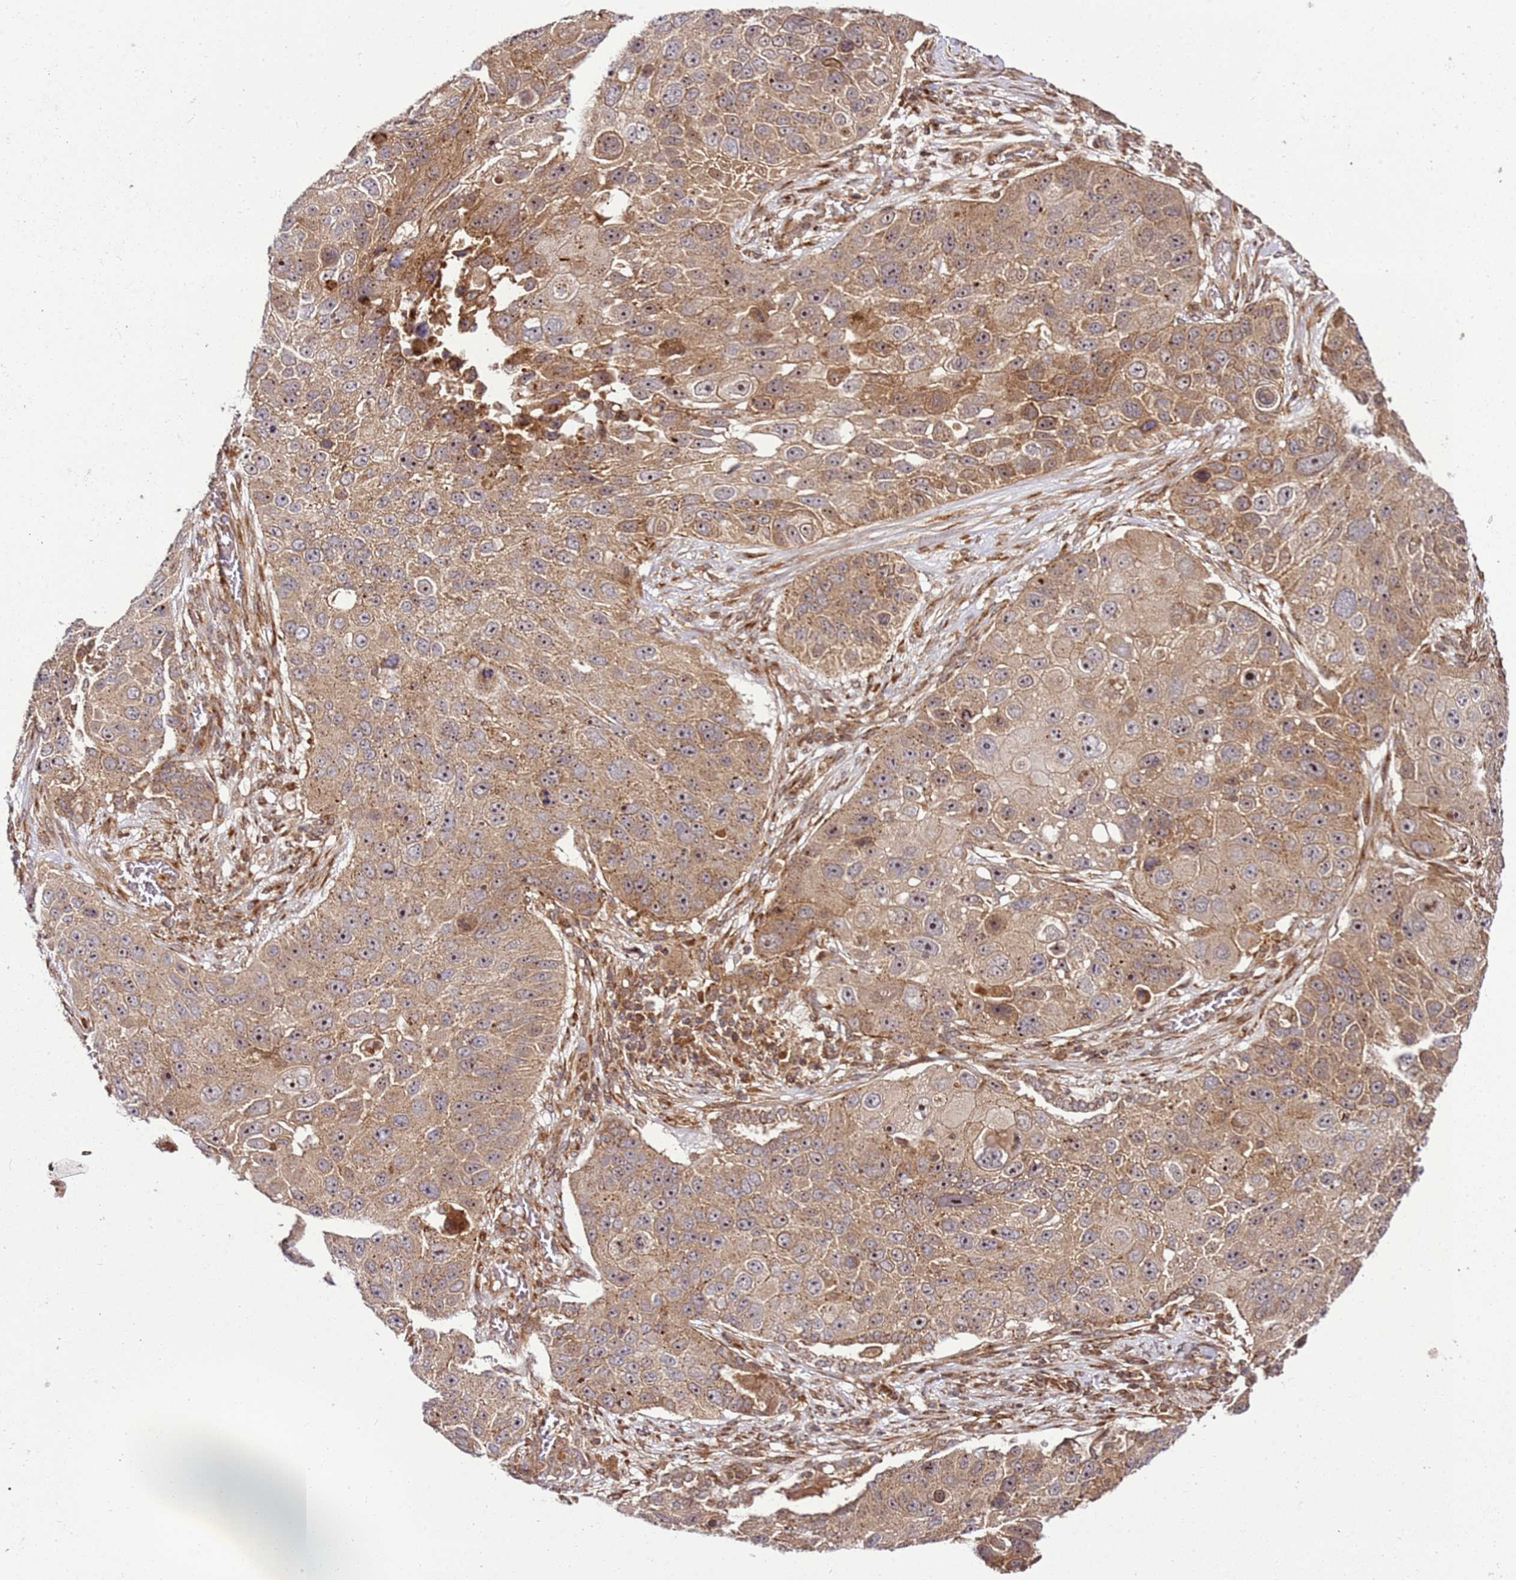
{"staining": {"intensity": "moderate", "quantity": ">75%", "location": "cytoplasmic/membranous,nuclear"}, "tissue": "lung cancer", "cell_type": "Tumor cells", "image_type": "cancer", "snomed": [{"axis": "morphology", "description": "Squamous cell carcinoma, NOS"}, {"axis": "topography", "description": "Lung"}], "caption": "Immunohistochemical staining of human lung cancer shows medium levels of moderate cytoplasmic/membranous and nuclear protein expression in about >75% of tumor cells.", "gene": "RASA3", "patient": {"sex": "male", "age": 61}}